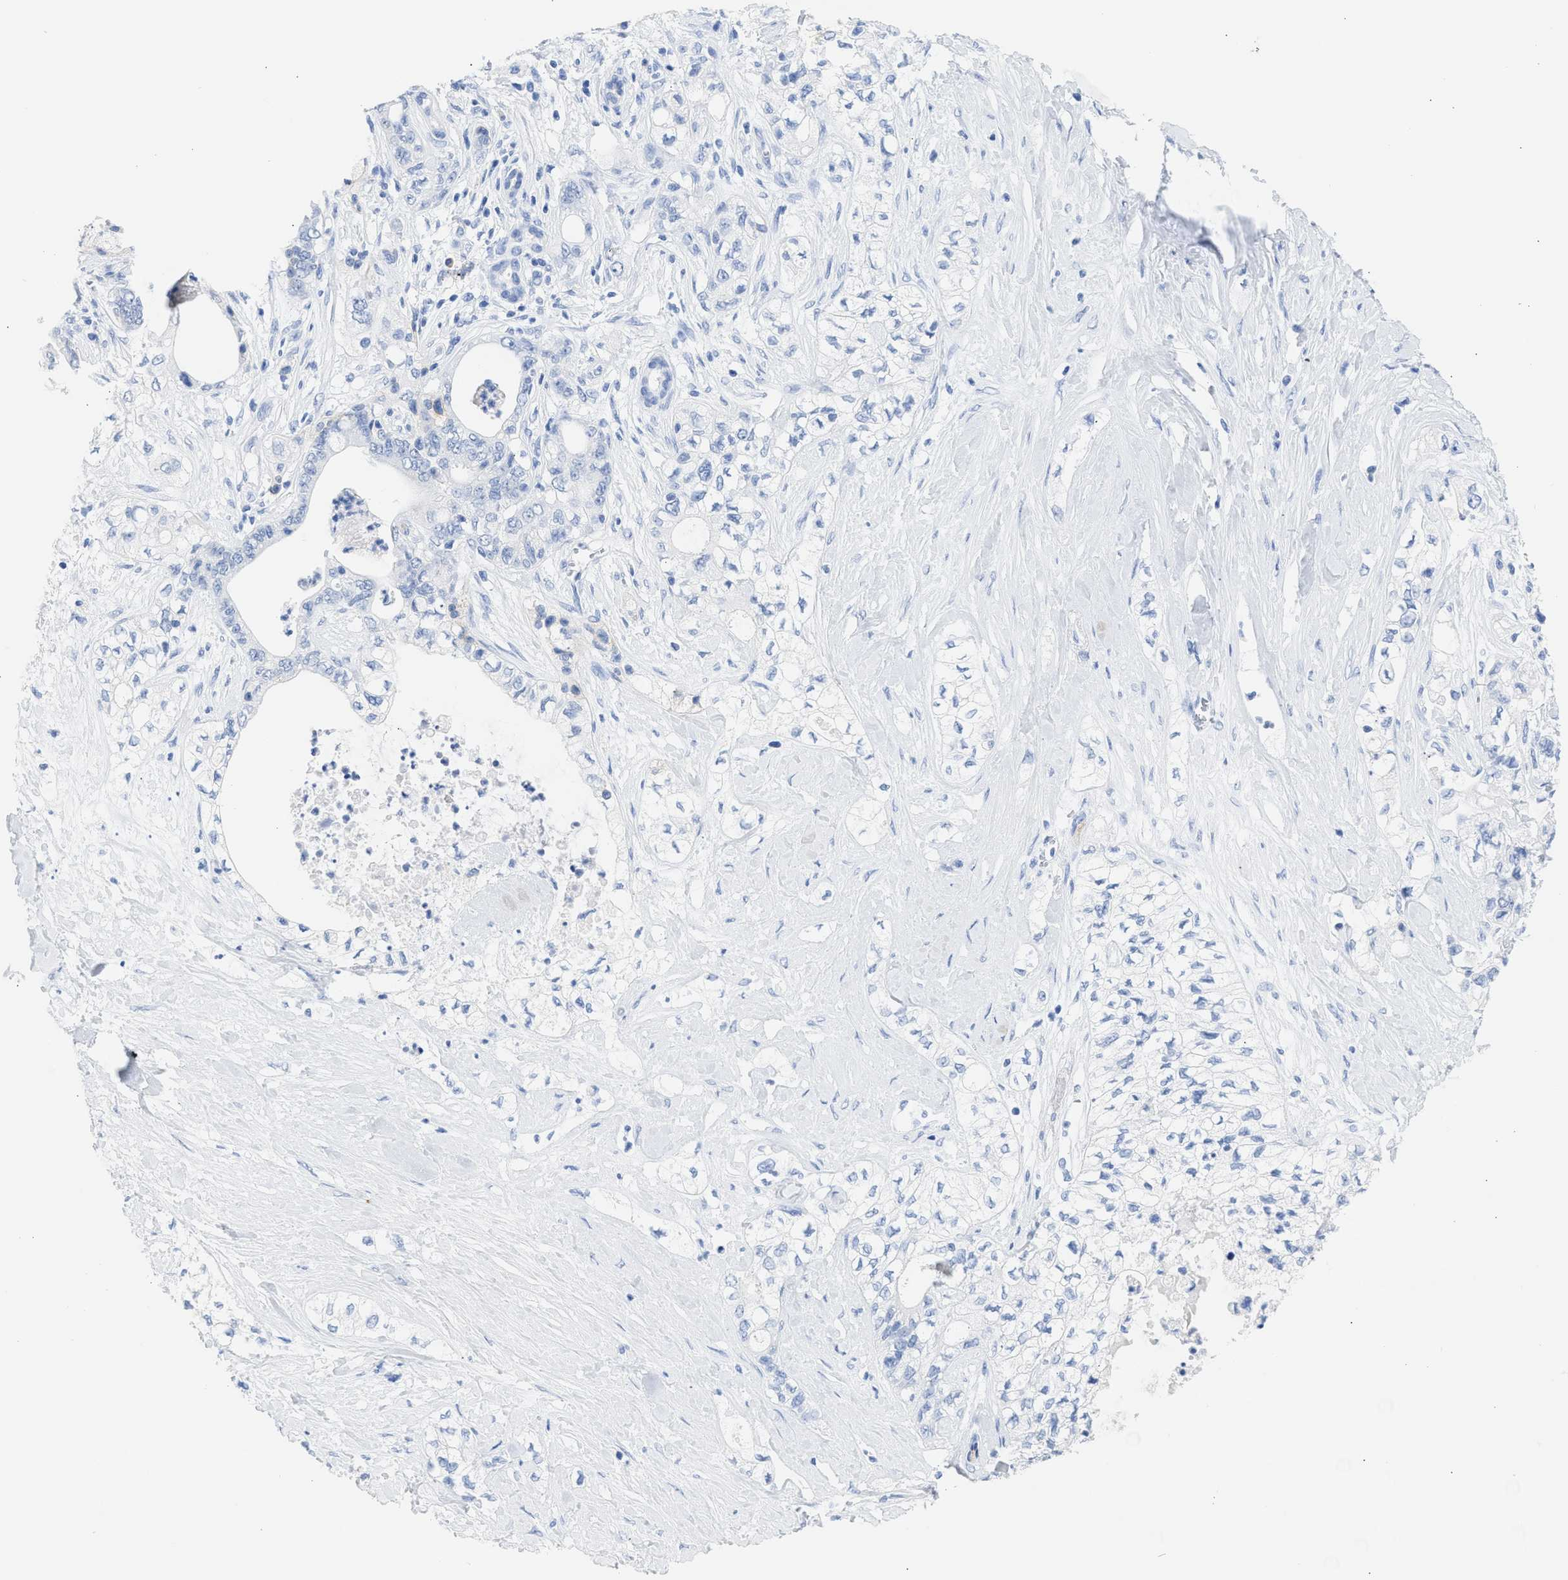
{"staining": {"intensity": "negative", "quantity": "none", "location": "none"}, "tissue": "pancreatic cancer", "cell_type": "Tumor cells", "image_type": "cancer", "snomed": [{"axis": "morphology", "description": "Adenocarcinoma, NOS"}, {"axis": "topography", "description": "Pancreas"}], "caption": "An immunohistochemistry (IHC) image of pancreatic cancer (adenocarcinoma) is shown. There is no staining in tumor cells of pancreatic cancer (adenocarcinoma). (IHC, brightfield microscopy, high magnification).", "gene": "NCAM1", "patient": {"sex": "male", "age": 70}}